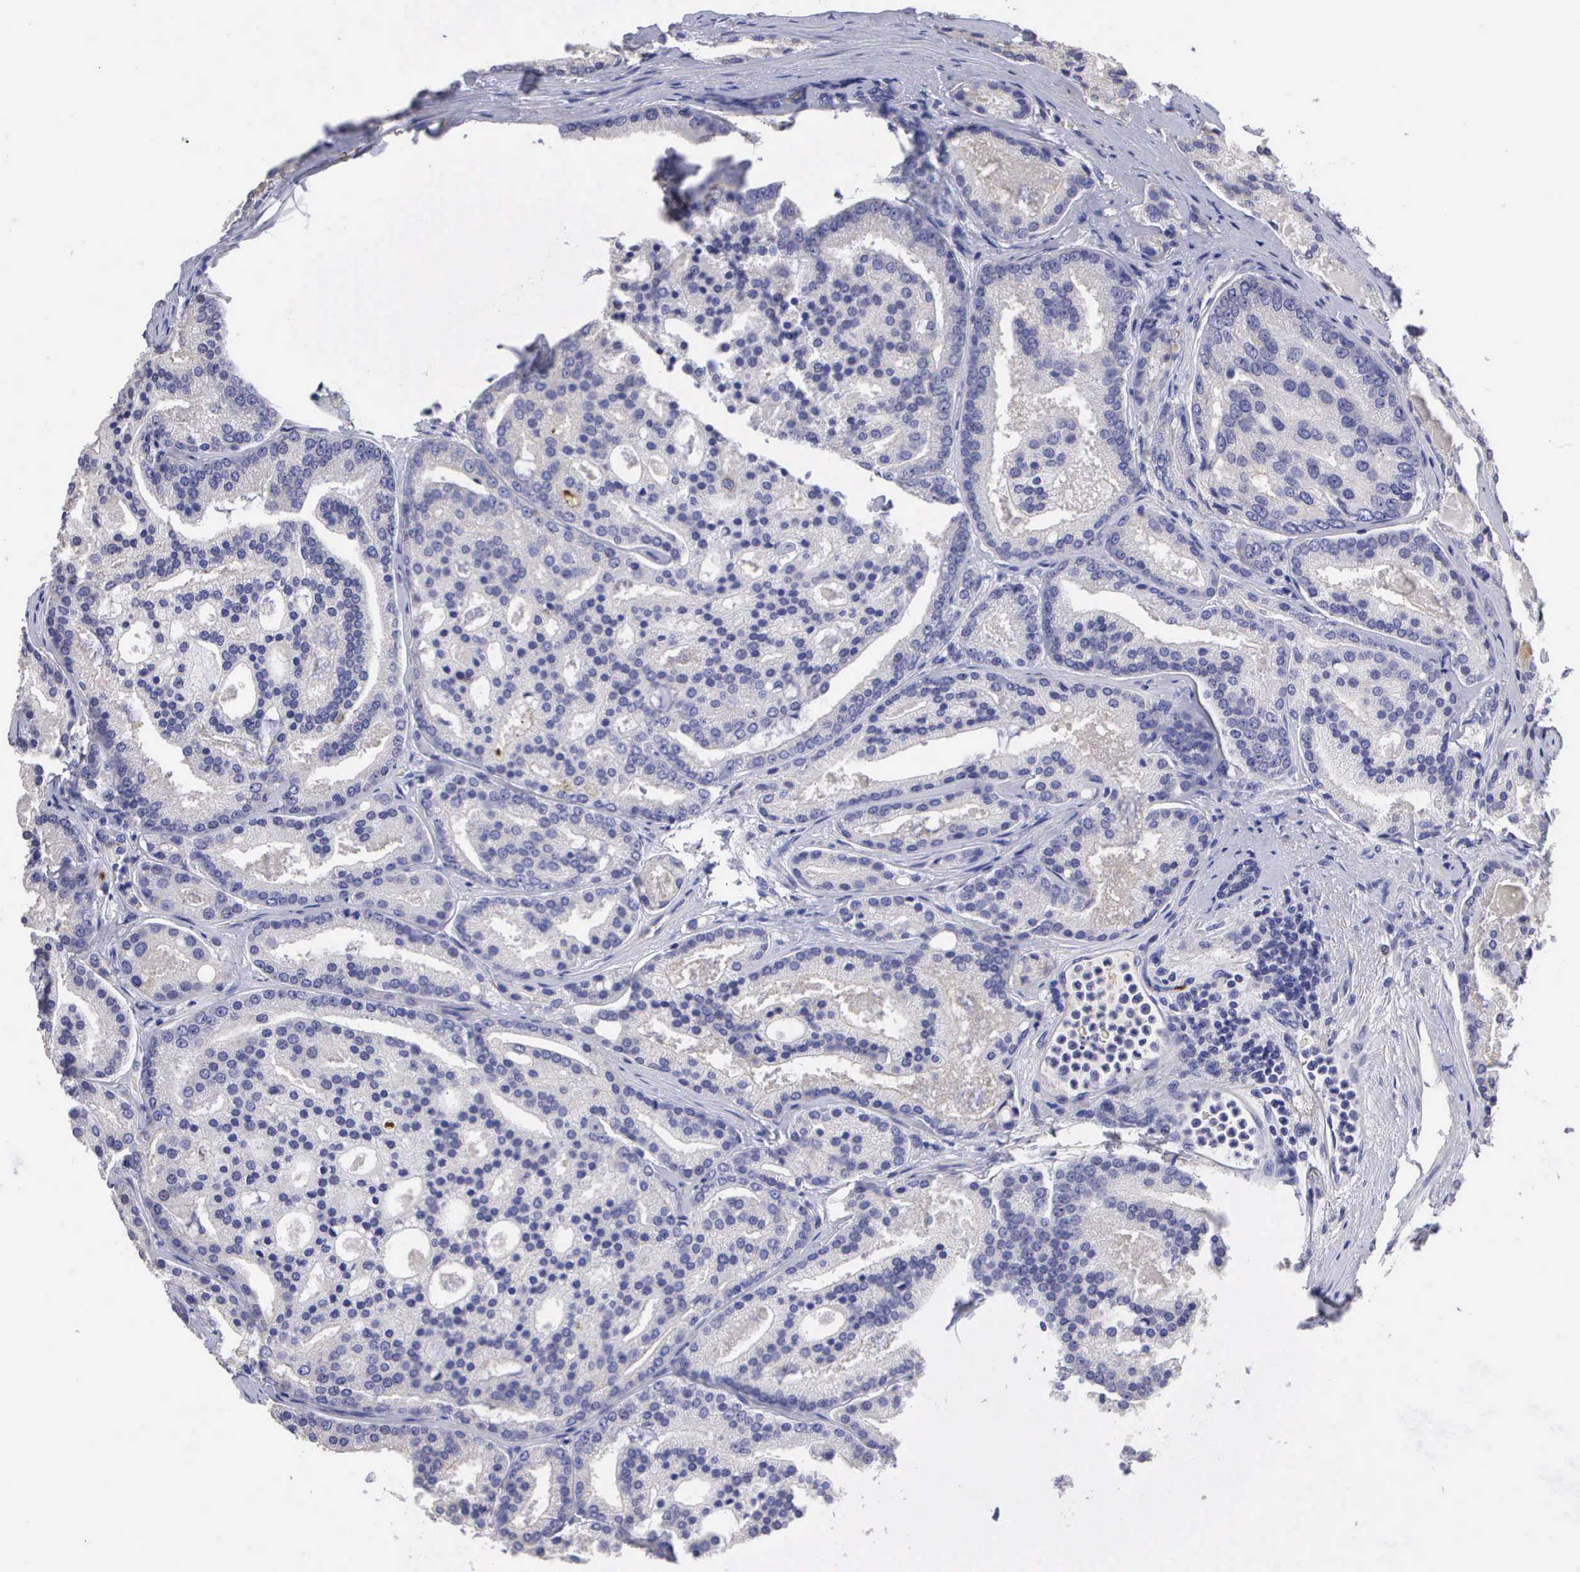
{"staining": {"intensity": "negative", "quantity": "none", "location": "none"}, "tissue": "prostate cancer", "cell_type": "Tumor cells", "image_type": "cancer", "snomed": [{"axis": "morphology", "description": "Adenocarcinoma, High grade"}, {"axis": "topography", "description": "Prostate"}], "caption": "An image of human prostate high-grade adenocarcinoma is negative for staining in tumor cells.", "gene": "CLU", "patient": {"sex": "male", "age": 64}}